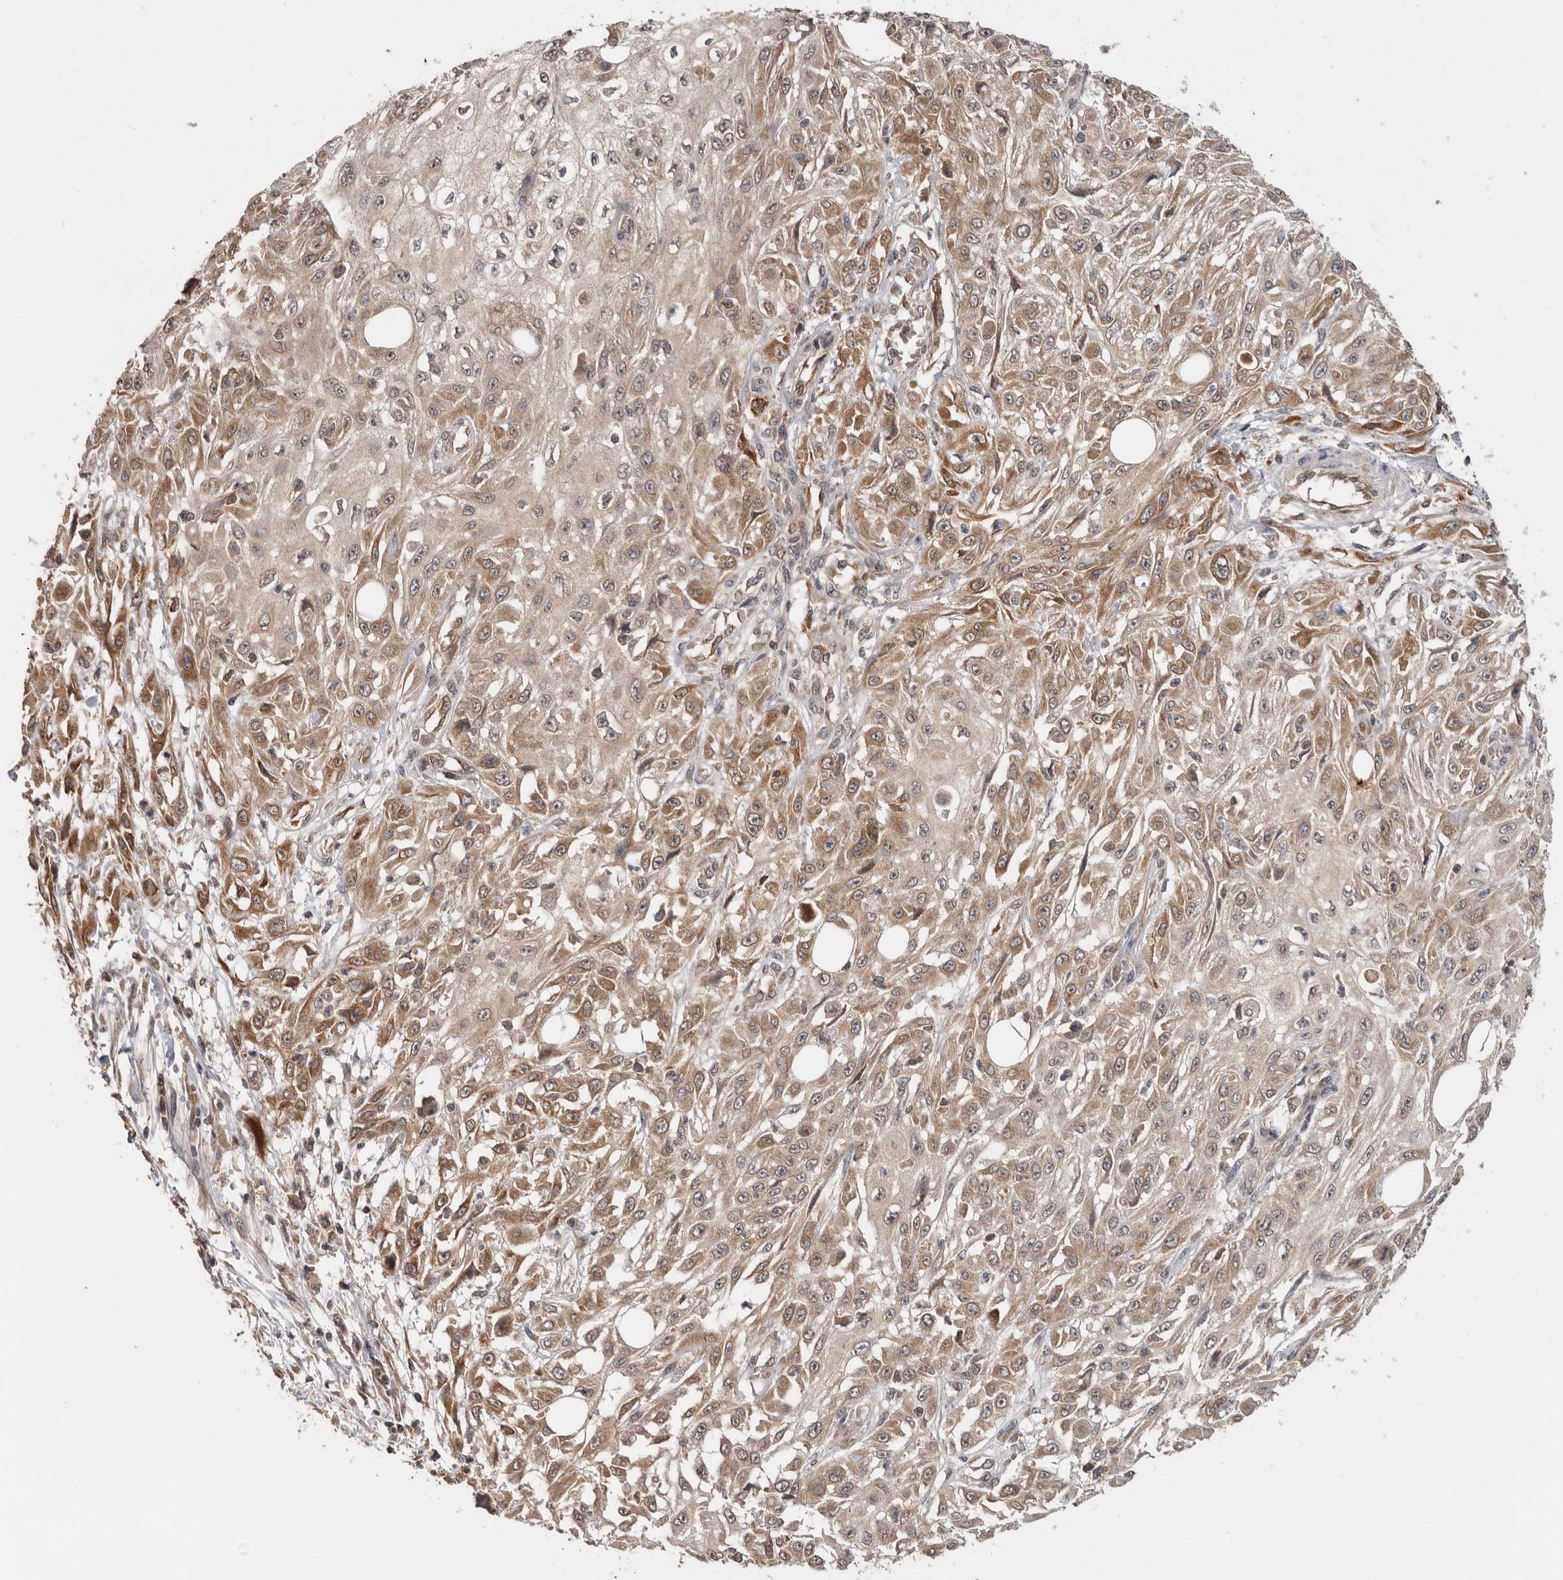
{"staining": {"intensity": "weak", "quantity": ">75%", "location": "cytoplasmic/membranous"}, "tissue": "skin cancer", "cell_type": "Tumor cells", "image_type": "cancer", "snomed": [{"axis": "morphology", "description": "Squamous cell carcinoma, NOS"}, {"axis": "morphology", "description": "Squamous cell carcinoma, metastatic, NOS"}, {"axis": "topography", "description": "Skin"}, {"axis": "topography", "description": "Lymph node"}], "caption": "Immunohistochemistry (DAB) staining of skin cancer reveals weak cytoplasmic/membranous protein staining in about >75% of tumor cells. Nuclei are stained in blue.", "gene": "HMOX2", "patient": {"sex": "male", "age": 75}}